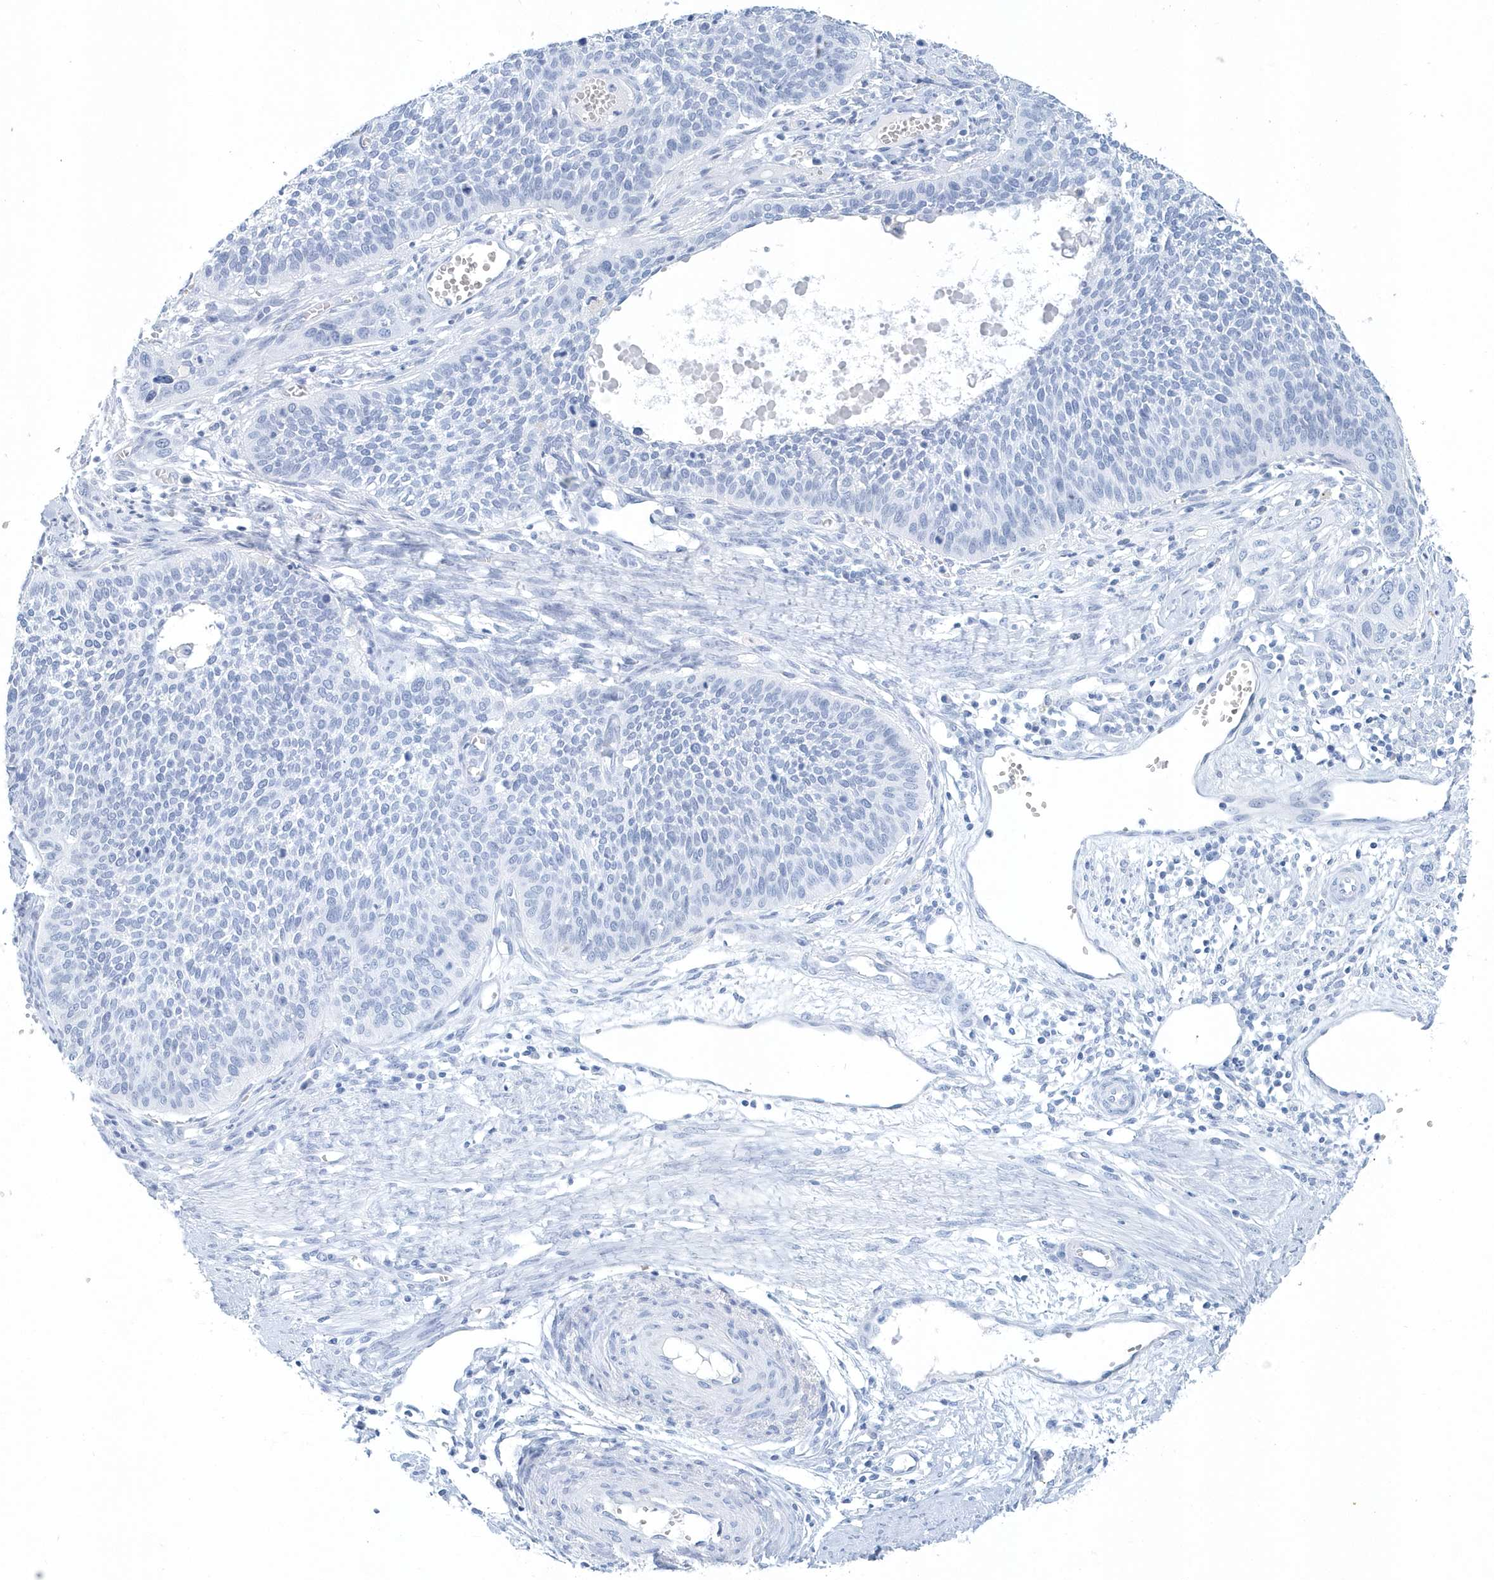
{"staining": {"intensity": "negative", "quantity": "none", "location": "none"}, "tissue": "cervical cancer", "cell_type": "Tumor cells", "image_type": "cancer", "snomed": [{"axis": "morphology", "description": "Squamous cell carcinoma, NOS"}, {"axis": "topography", "description": "Cervix"}], "caption": "Immunohistochemical staining of cervical cancer (squamous cell carcinoma) exhibits no significant staining in tumor cells. Nuclei are stained in blue.", "gene": "PTPRO", "patient": {"sex": "female", "age": 34}}